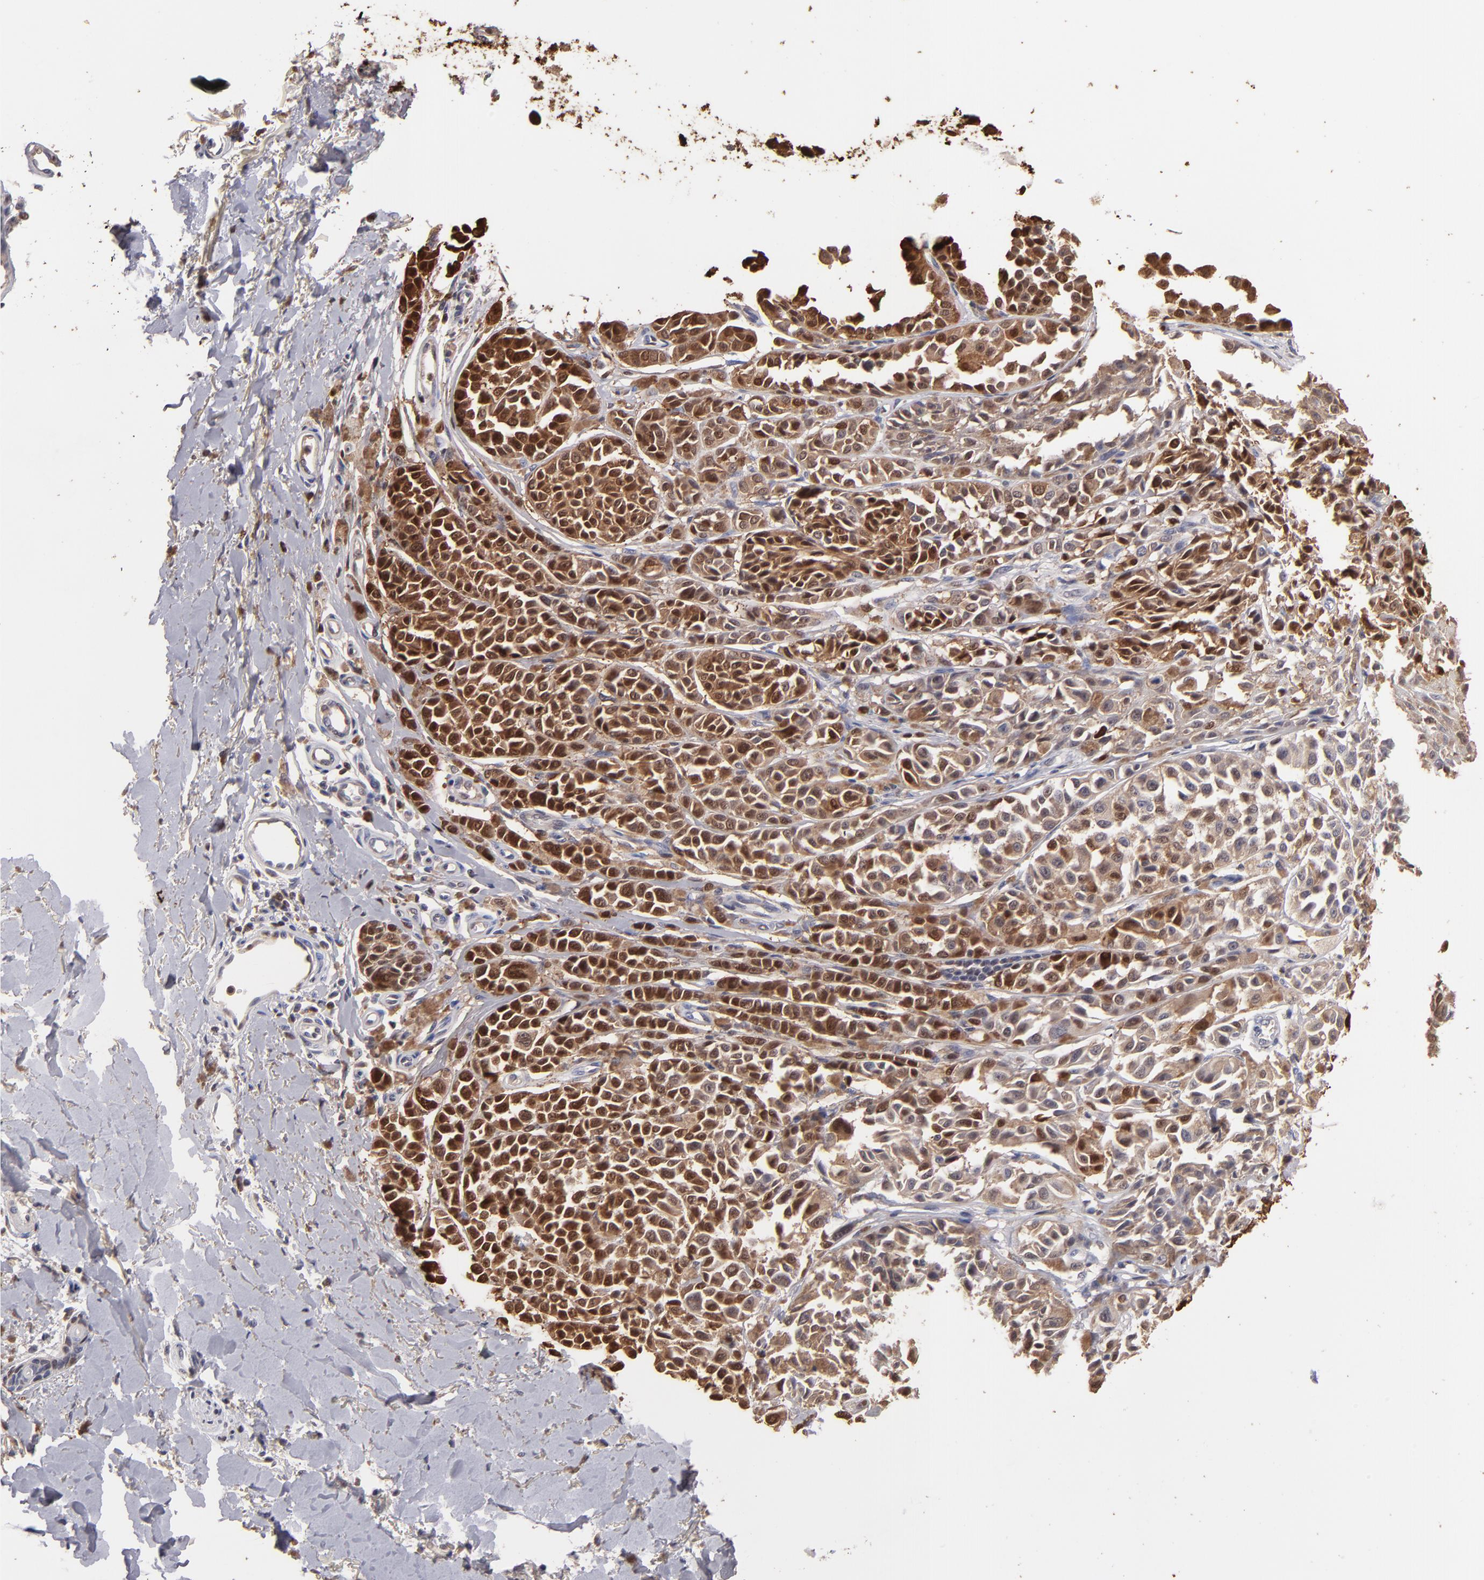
{"staining": {"intensity": "strong", "quantity": ">75%", "location": "cytoplasmic/membranous,nuclear"}, "tissue": "melanoma", "cell_type": "Tumor cells", "image_type": "cancer", "snomed": [{"axis": "morphology", "description": "Malignant melanoma, NOS"}, {"axis": "topography", "description": "Skin"}], "caption": "A histopathology image showing strong cytoplasmic/membranous and nuclear staining in approximately >75% of tumor cells in melanoma, as visualized by brown immunohistochemical staining.", "gene": "S100A1", "patient": {"sex": "female", "age": 38}}